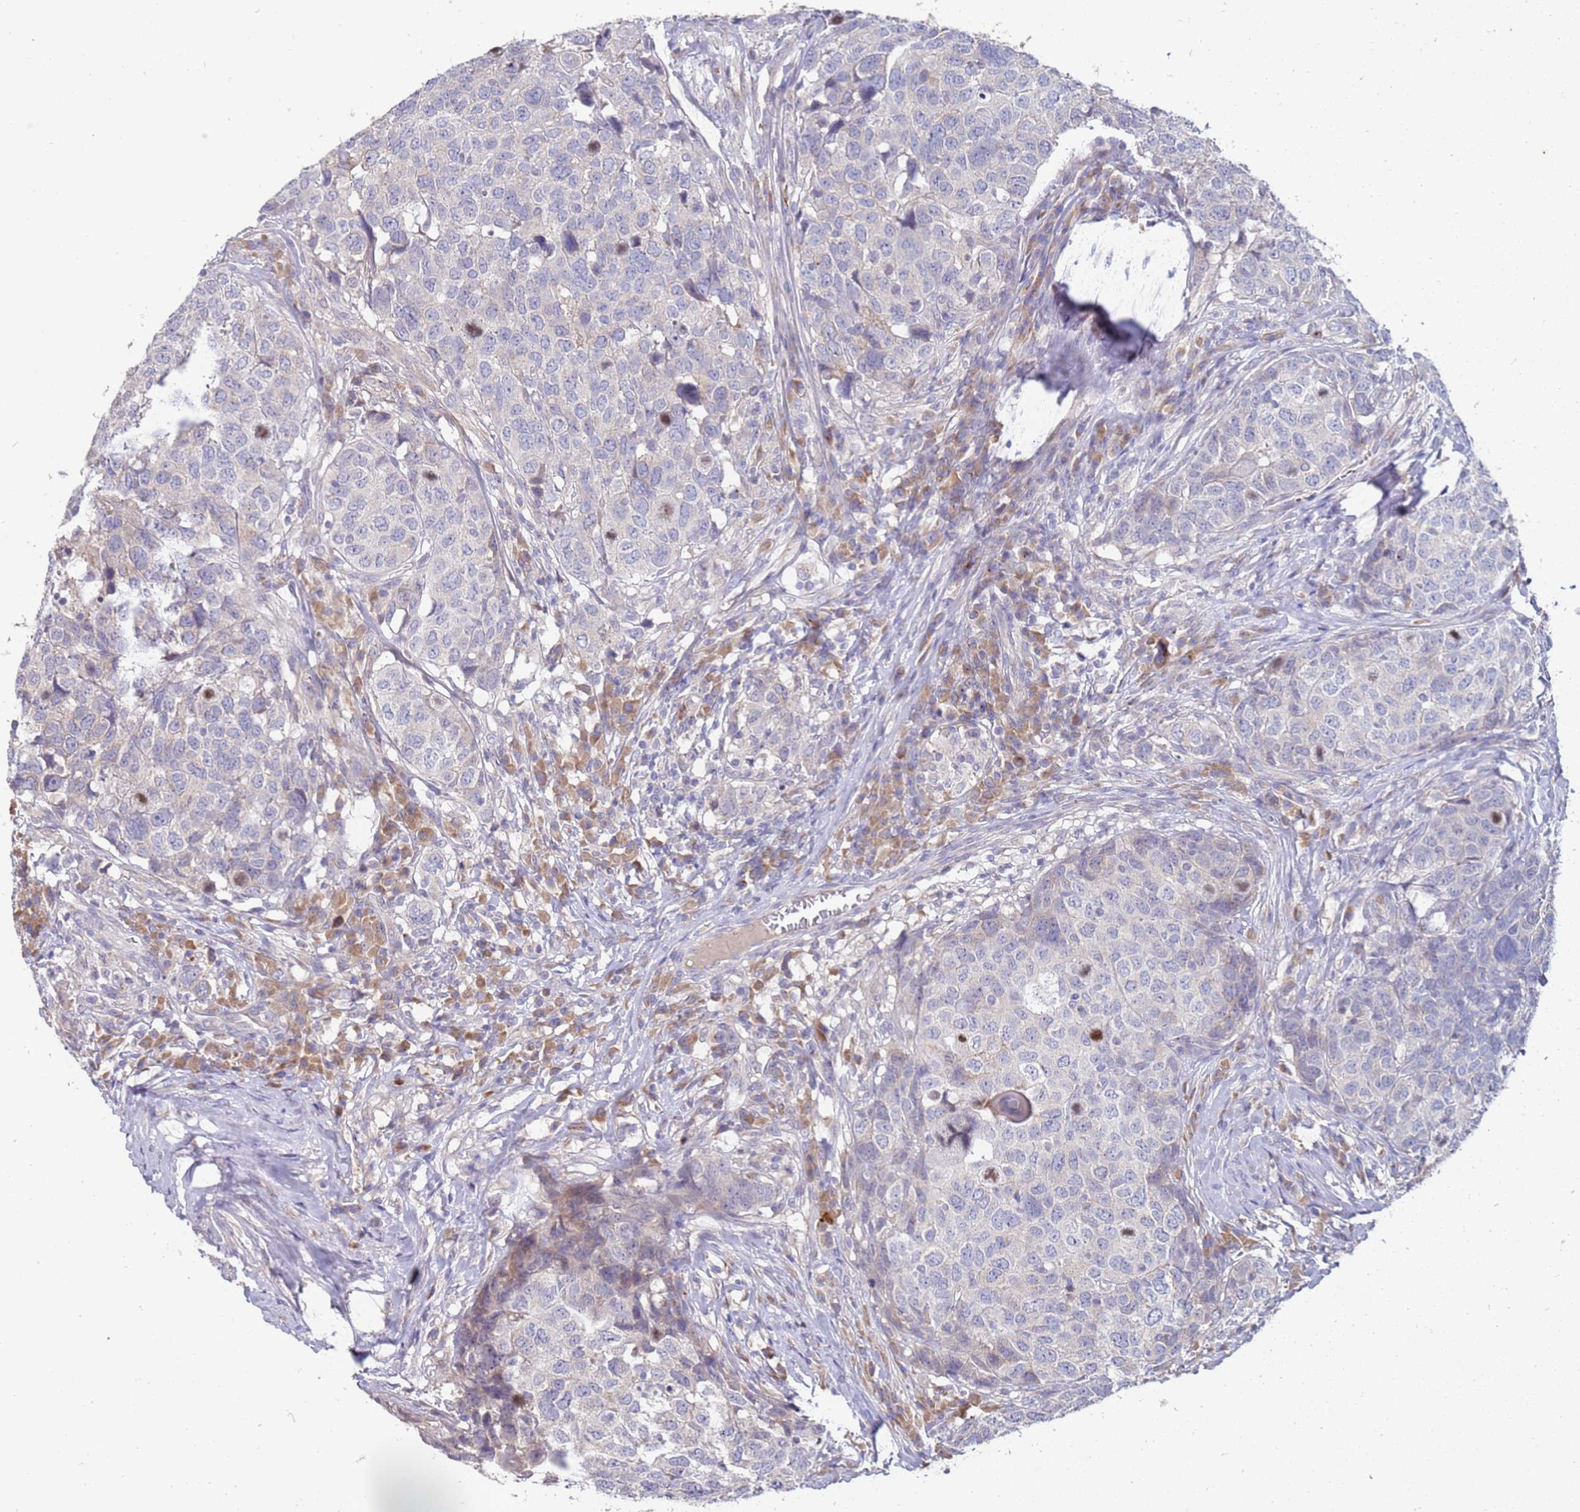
{"staining": {"intensity": "negative", "quantity": "none", "location": "none"}, "tissue": "head and neck cancer", "cell_type": "Tumor cells", "image_type": "cancer", "snomed": [{"axis": "morphology", "description": "Squamous cell carcinoma, NOS"}, {"axis": "topography", "description": "Head-Neck"}], "caption": "There is no significant staining in tumor cells of head and neck squamous cell carcinoma.", "gene": "NMUR2", "patient": {"sex": "male", "age": 66}}